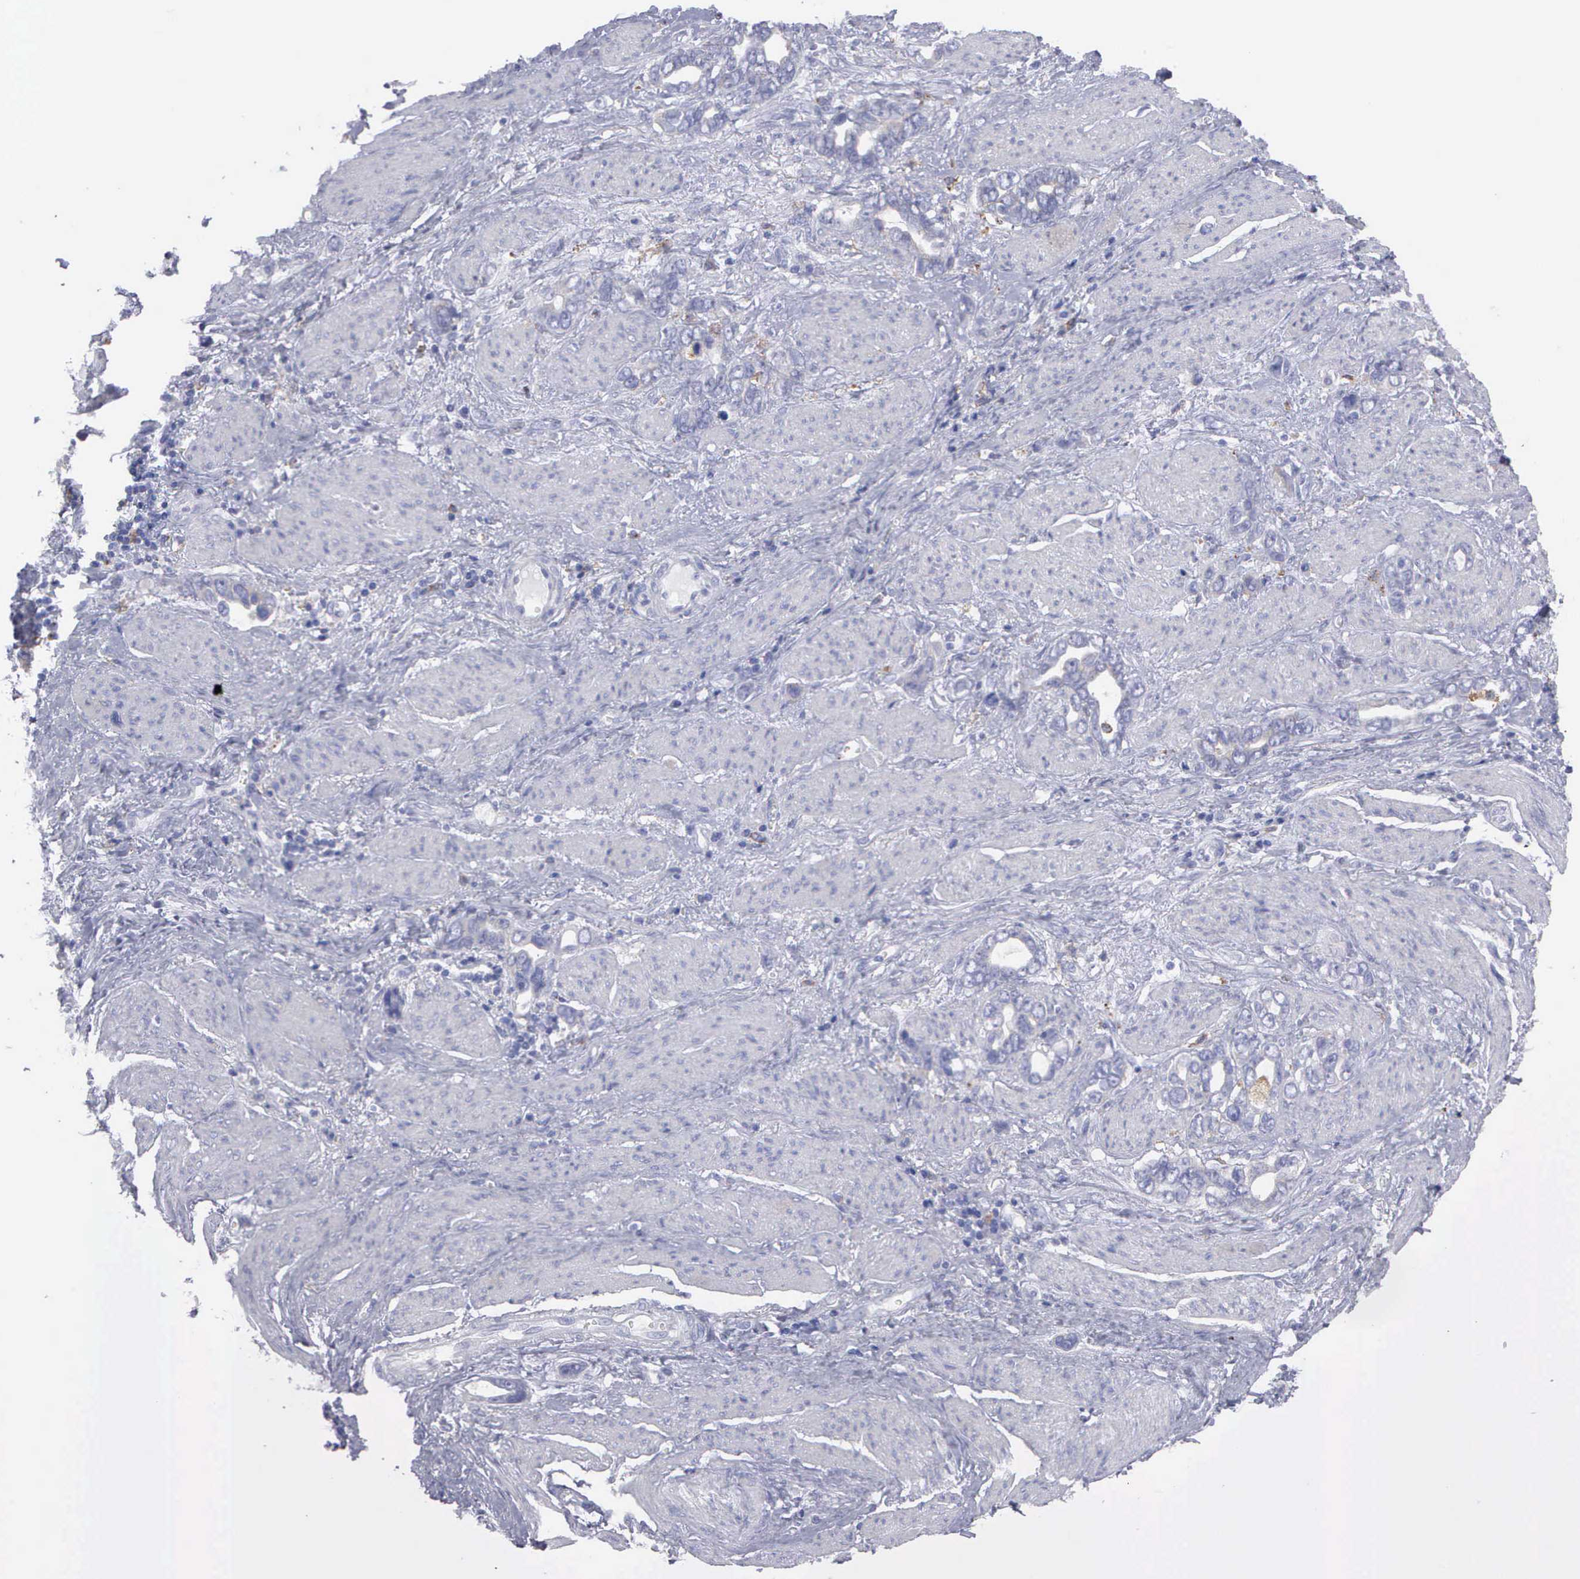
{"staining": {"intensity": "negative", "quantity": "none", "location": "none"}, "tissue": "stomach cancer", "cell_type": "Tumor cells", "image_type": "cancer", "snomed": [{"axis": "morphology", "description": "Adenocarcinoma, NOS"}, {"axis": "topography", "description": "Stomach"}], "caption": "Human stomach cancer stained for a protein using immunohistochemistry (IHC) reveals no expression in tumor cells.", "gene": "TYRP1", "patient": {"sex": "male", "age": 78}}